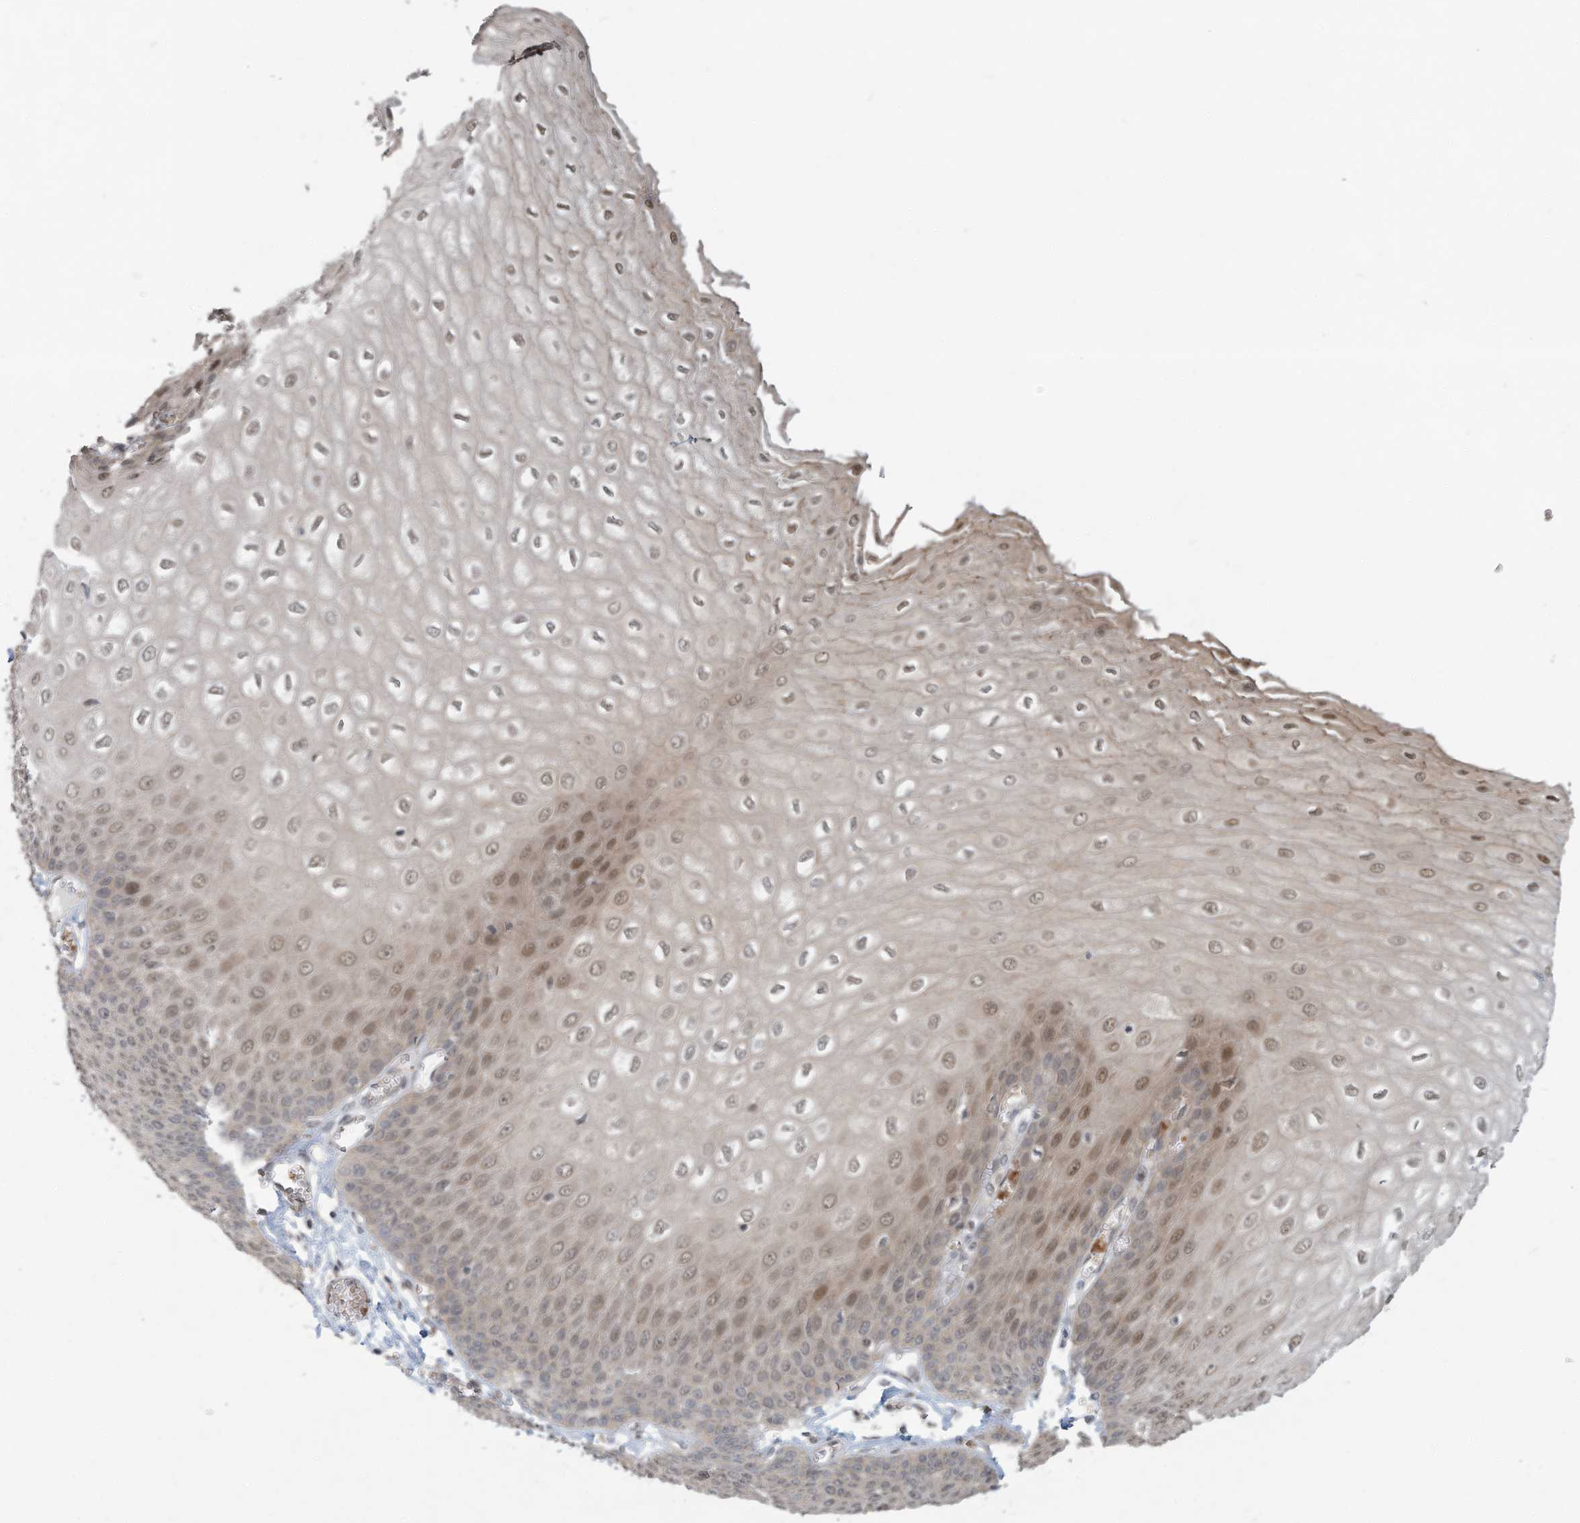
{"staining": {"intensity": "moderate", "quantity": "25%-75%", "location": "cytoplasmic/membranous,nuclear"}, "tissue": "esophagus", "cell_type": "Squamous epithelial cells", "image_type": "normal", "snomed": [{"axis": "morphology", "description": "Normal tissue, NOS"}, {"axis": "topography", "description": "Esophagus"}], "caption": "High-power microscopy captured an IHC histopathology image of benign esophagus, revealing moderate cytoplasmic/membranous,nuclear expression in about 25%-75% of squamous epithelial cells.", "gene": "ERI2", "patient": {"sex": "male", "age": 60}}